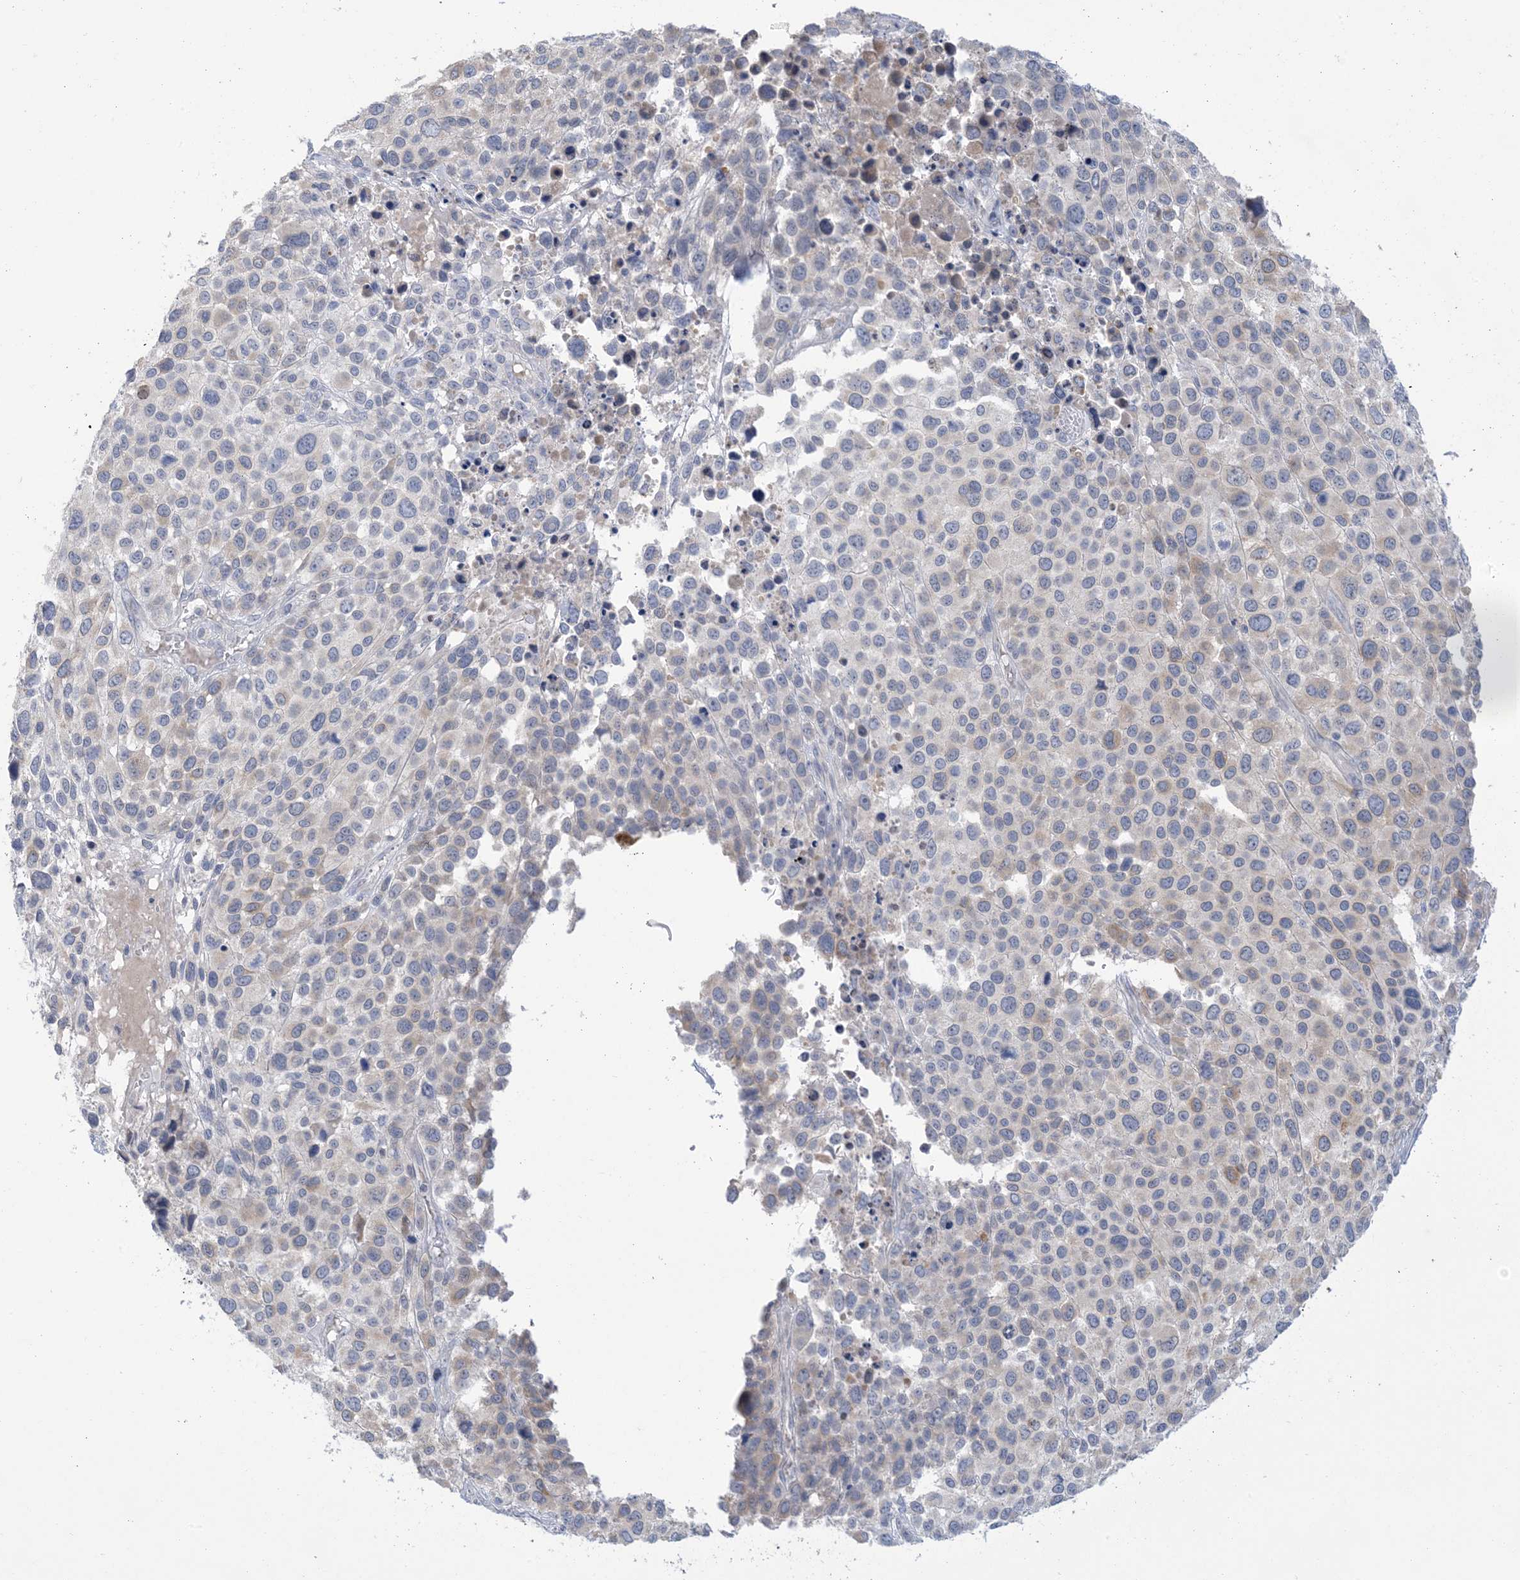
{"staining": {"intensity": "negative", "quantity": "none", "location": "none"}, "tissue": "melanoma", "cell_type": "Tumor cells", "image_type": "cancer", "snomed": [{"axis": "morphology", "description": "Malignant melanoma, NOS"}, {"axis": "topography", "description": "Skin of trunk"}], "caption": "Melanoma was stained to show a protein in brown. There is no significant expression in tumor cells.", "gene": "TTYH1", "patient": {"sex": "male", "age": 71}}